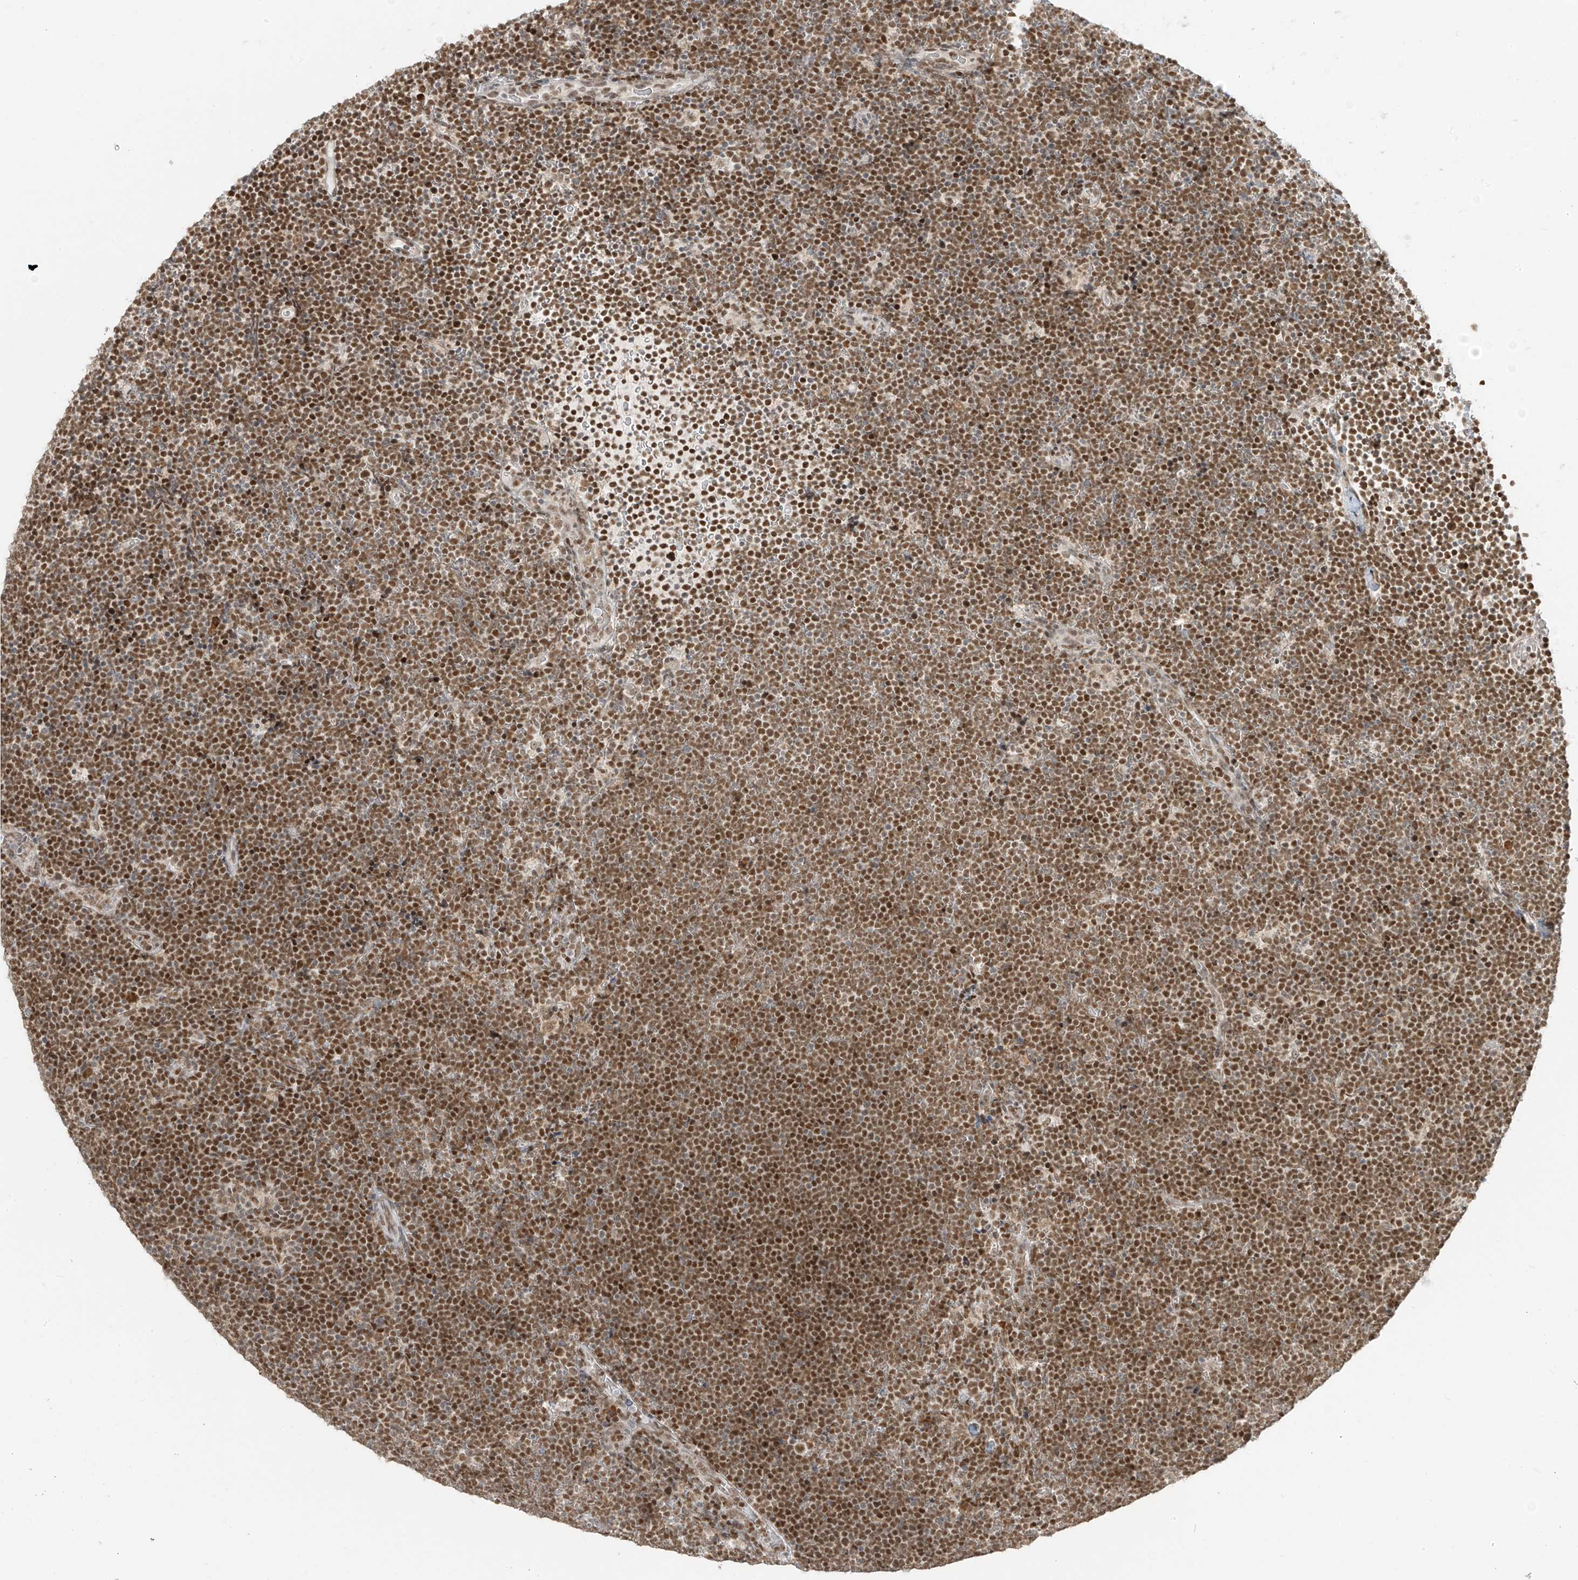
{"staining": {"intensity": "moderate", "quantity": ">75%", "location": "nuclear"}, "tissue": "lymphoma", "cell_type": "Tumor cells", "image_type": "cancer", "snomed": [{"axis": "morphology", "description": "Malignant lymphoma, non-Hodgkin's type, High grade"}, {"axis": "topography", "description": "Lymph node"}], "caption": "Lymphoma tissue reveals moderate nuclear staining in approximately >75% of tumor cells", "gene": "ZMYM2", "patient": {"sex": "male", "age": 13}}